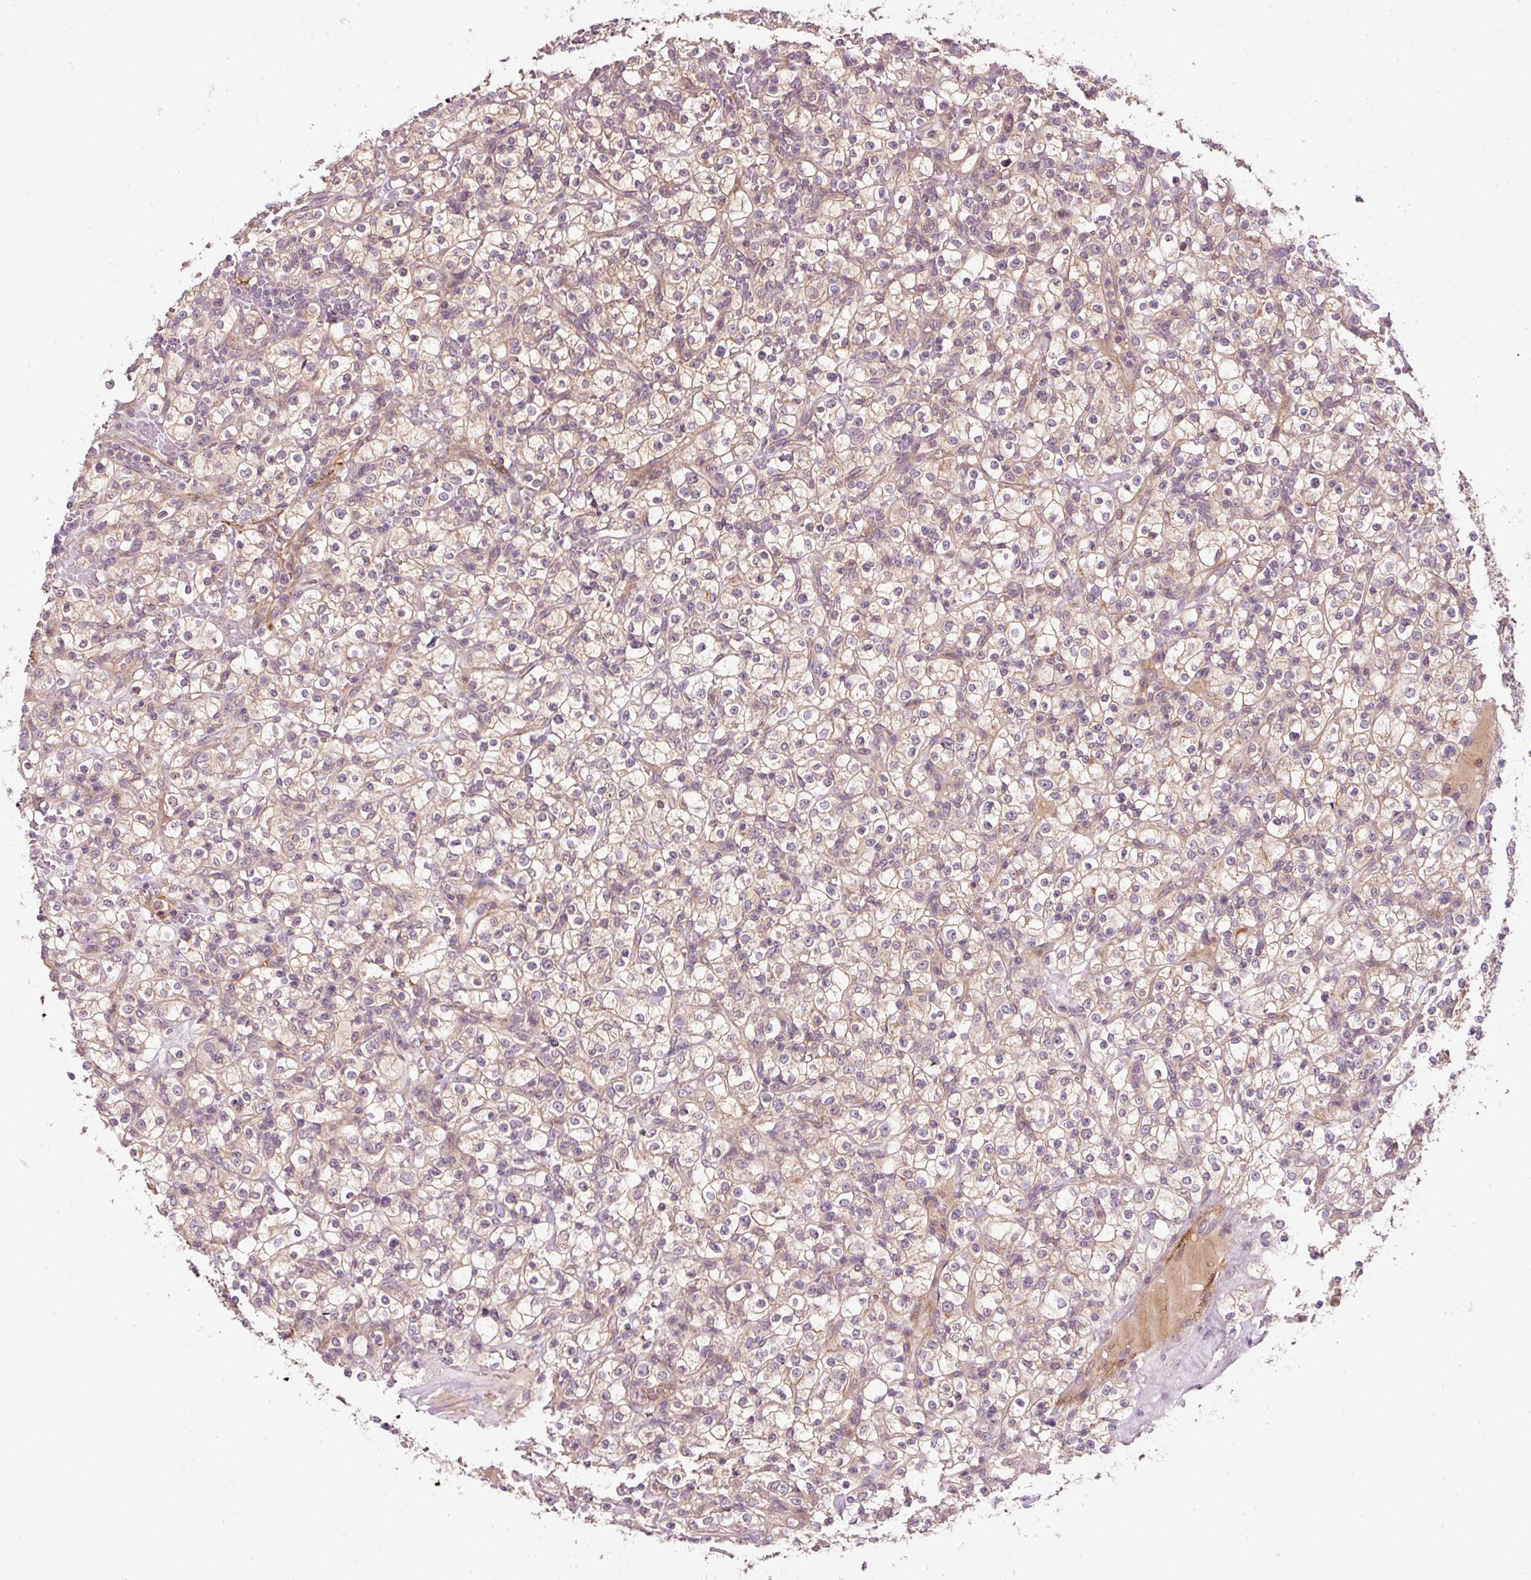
{"staining": {"intensity": "moderate", "quantity": "25%-75%", "location": "cytoplasmic/membranous"}, "tissue": "renal cancer", "cell_type": "Tumor cells", "image_type": "cancer", "snomed": [{"axis": "morphology", "description": "Normal tissue, NOS"}, {"axis": "morphology", "description": "Adenocarcinoma, NOS"}, {"axis": "topography", "description": "Kidney"}], "caption": "Protein staining displays moderate cytoplasmic/membranous expression in about 25%-75% of tumor cells in renal cancer (adenocarcinoma).", "gene": "TIRAP", "patient": {"sex": "female", "age": 72}}